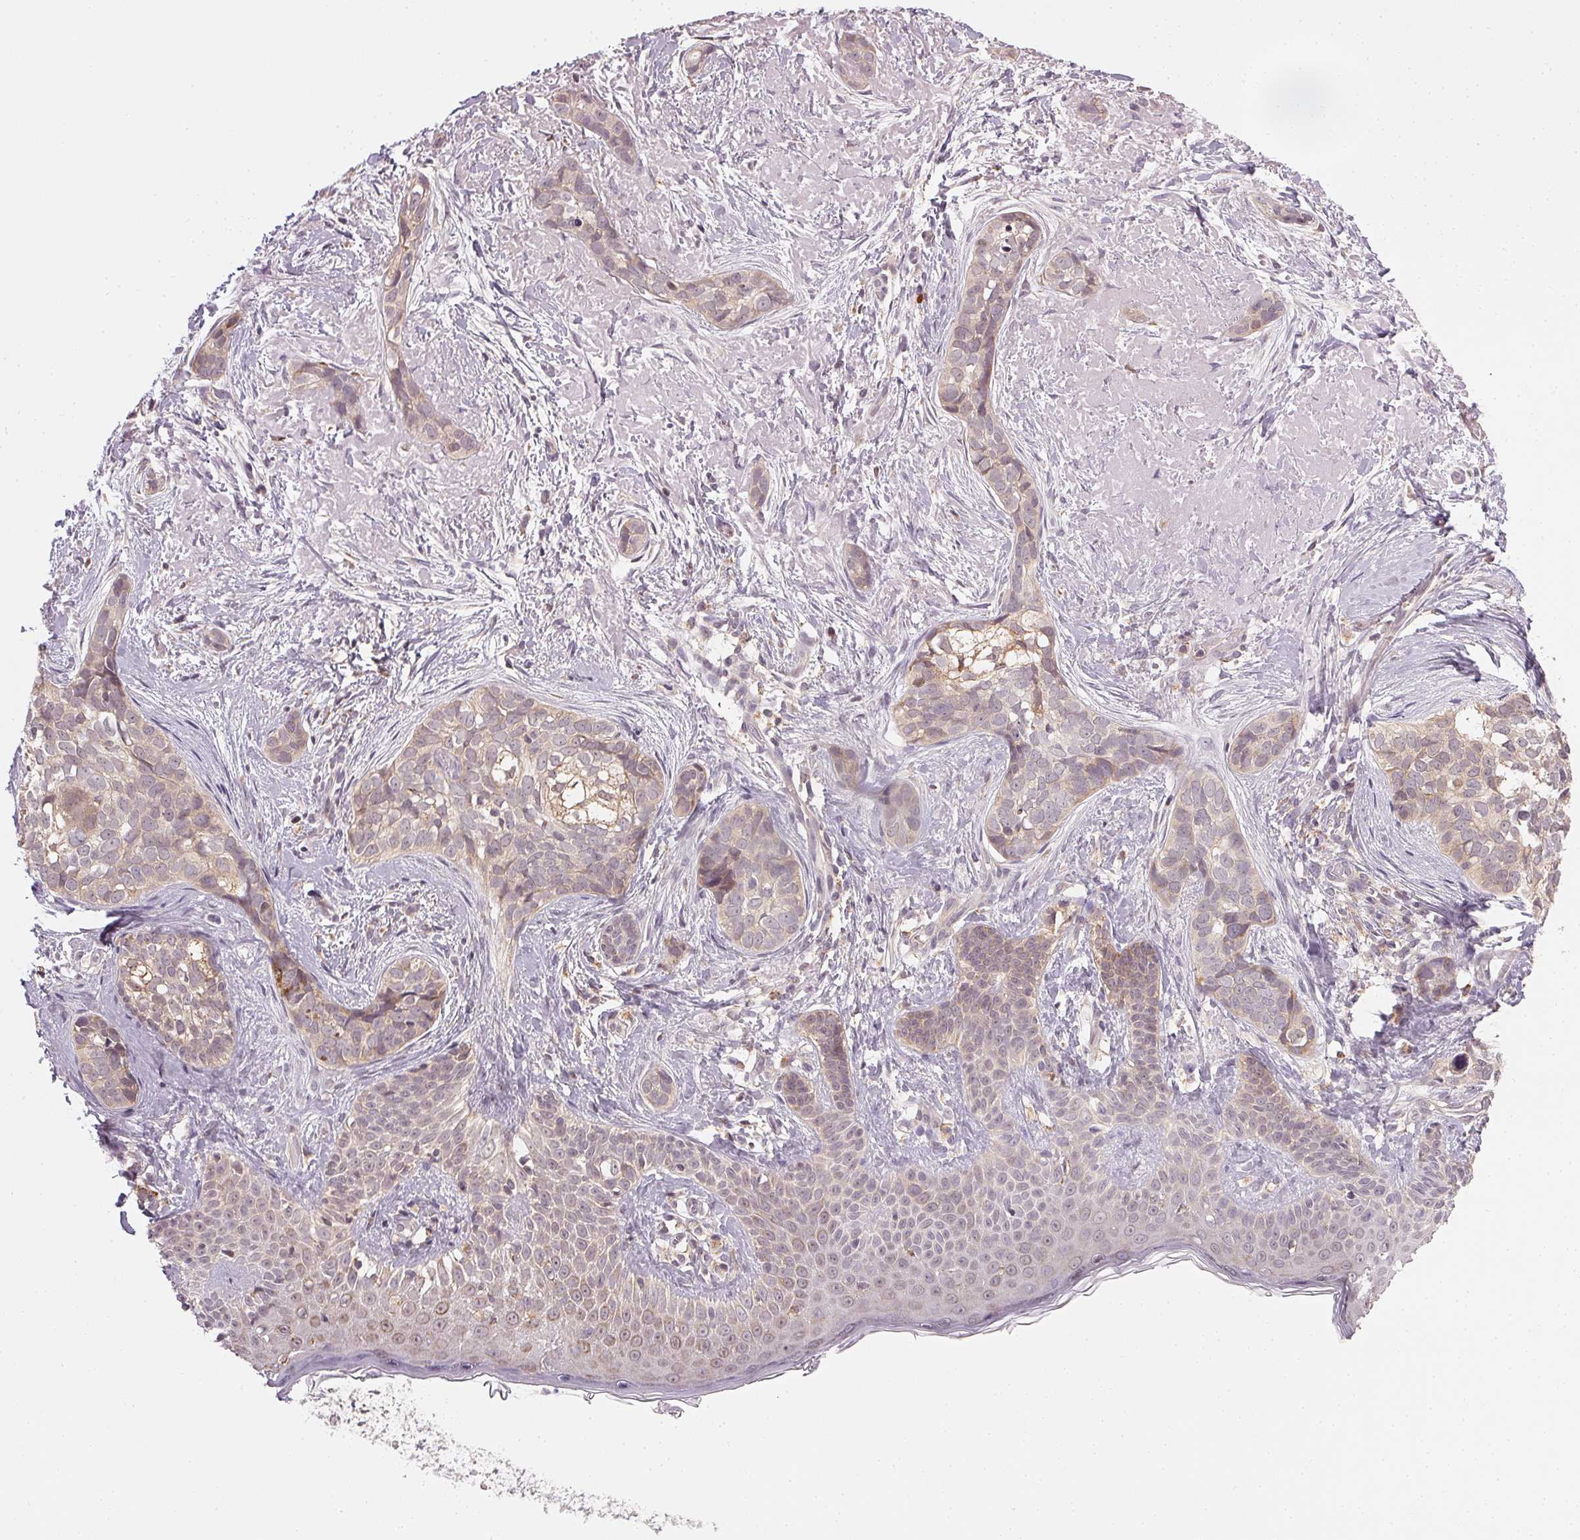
{"staining": {"intensity": "negative", "quantity": "none", "location": "none"}, "tissue": "skin cancer", "cell_type": "Tumor cells", "image_type": "cancer", "snomed": [{"axis": "morphology", "description": "Basal cell carcinoma"}, {"axis": "topography", "description": "Skin"}], "caption": "This is an IHC image of skin cancer (basal cell carcinoma). There is no staining in tumor cells.", "gene": "NCOA4", "patient": {"sex": "male", "age": 87}}